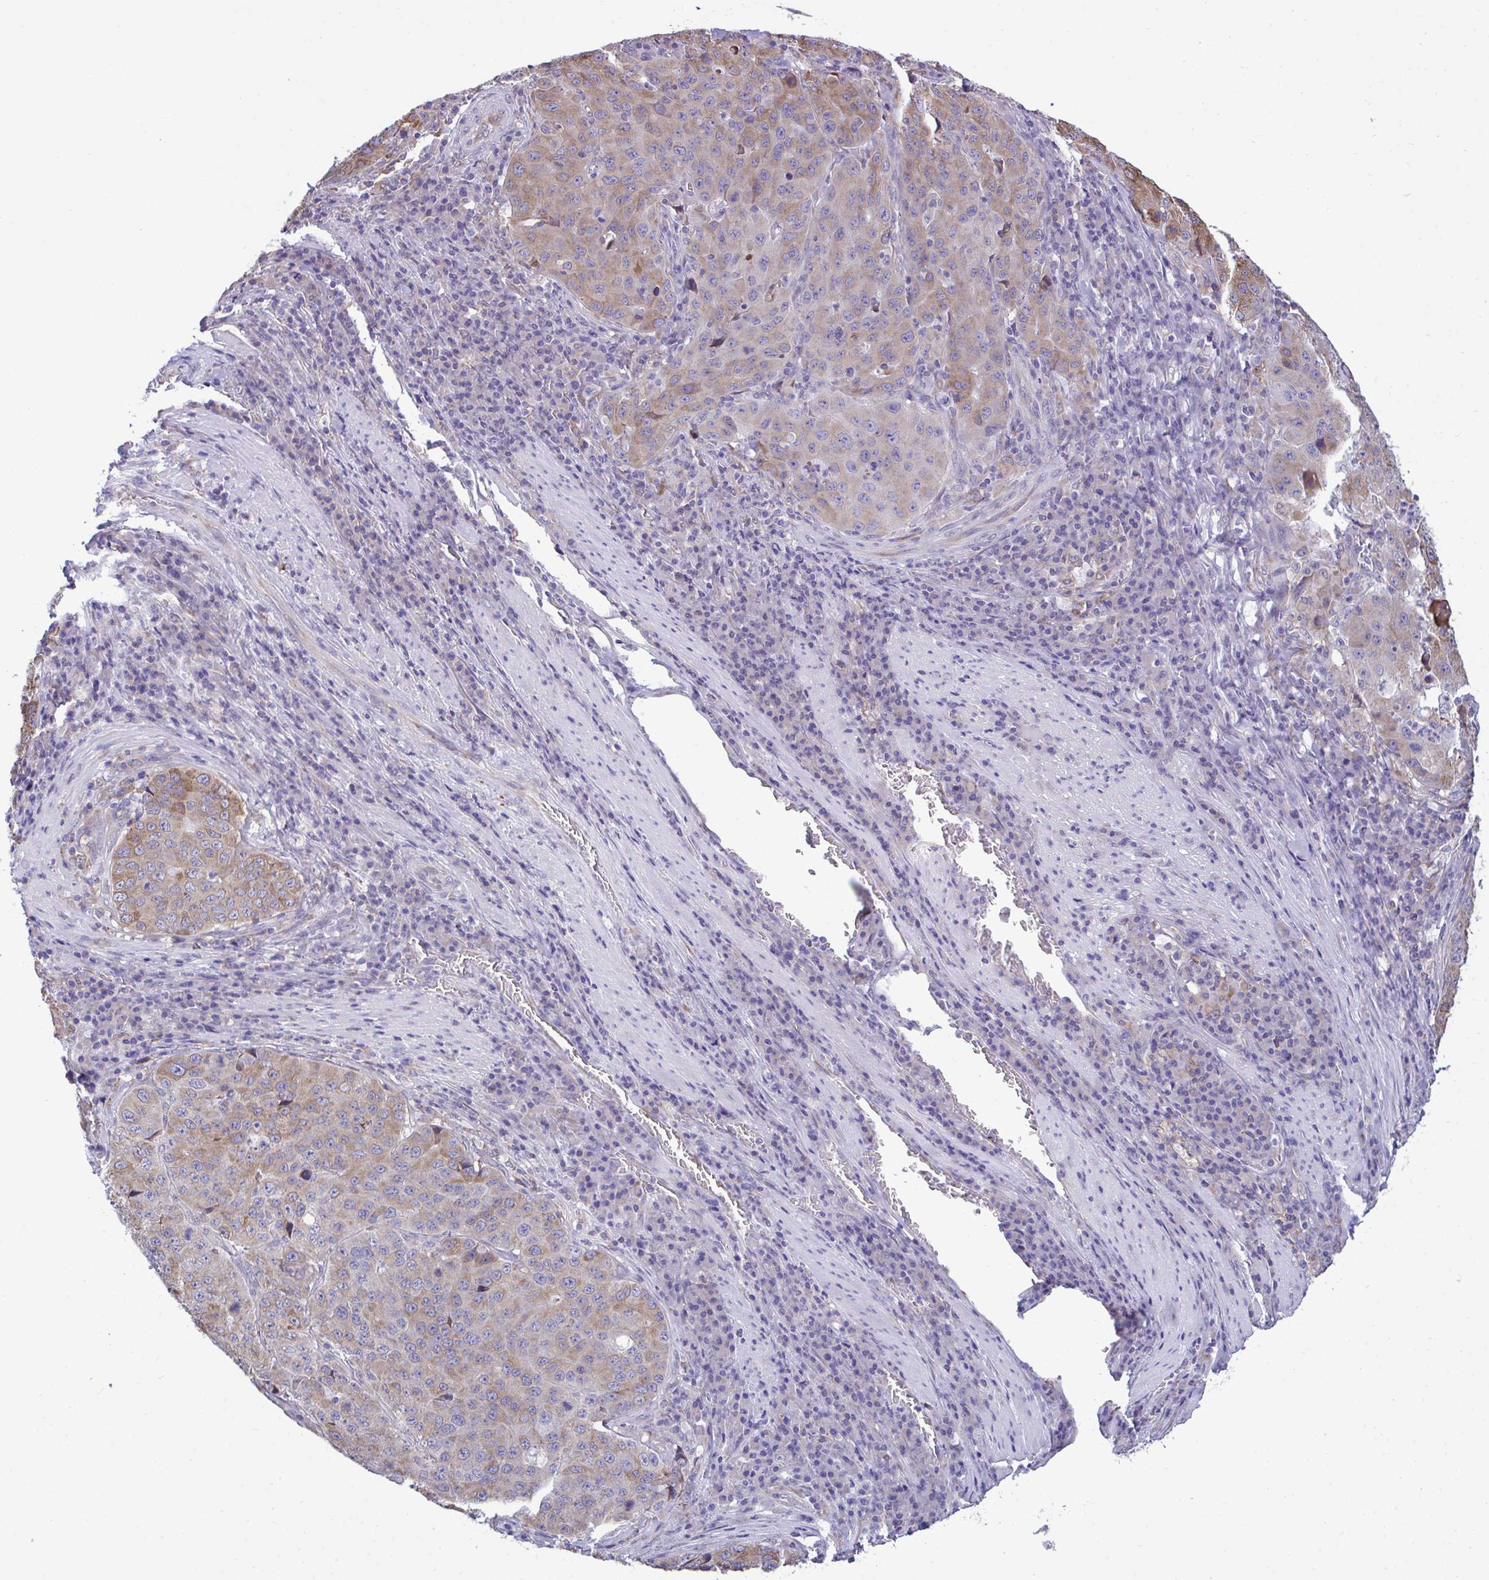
{"staining": {"intensity": "moderate", "quantity": "<25%", "location": "cytoplasmic/membranous"}, "tissue": "stomach cancer", "cell_type": "Tumor cells", "image_type": "cancer", "snomed": [{"axis": "morphology", "description": "Adenocarcinoma, NOS"}, {"axis": "topography", "description": "Stomach"}], "caption": "Immunohistochemical staining of stomach adenocarcinoma reveals moderate cytoplasmic/membranous protein expression in about <25% of tumor cells.", "gene": "PIGK", "patient": {"sex": "male", "age": 71}}